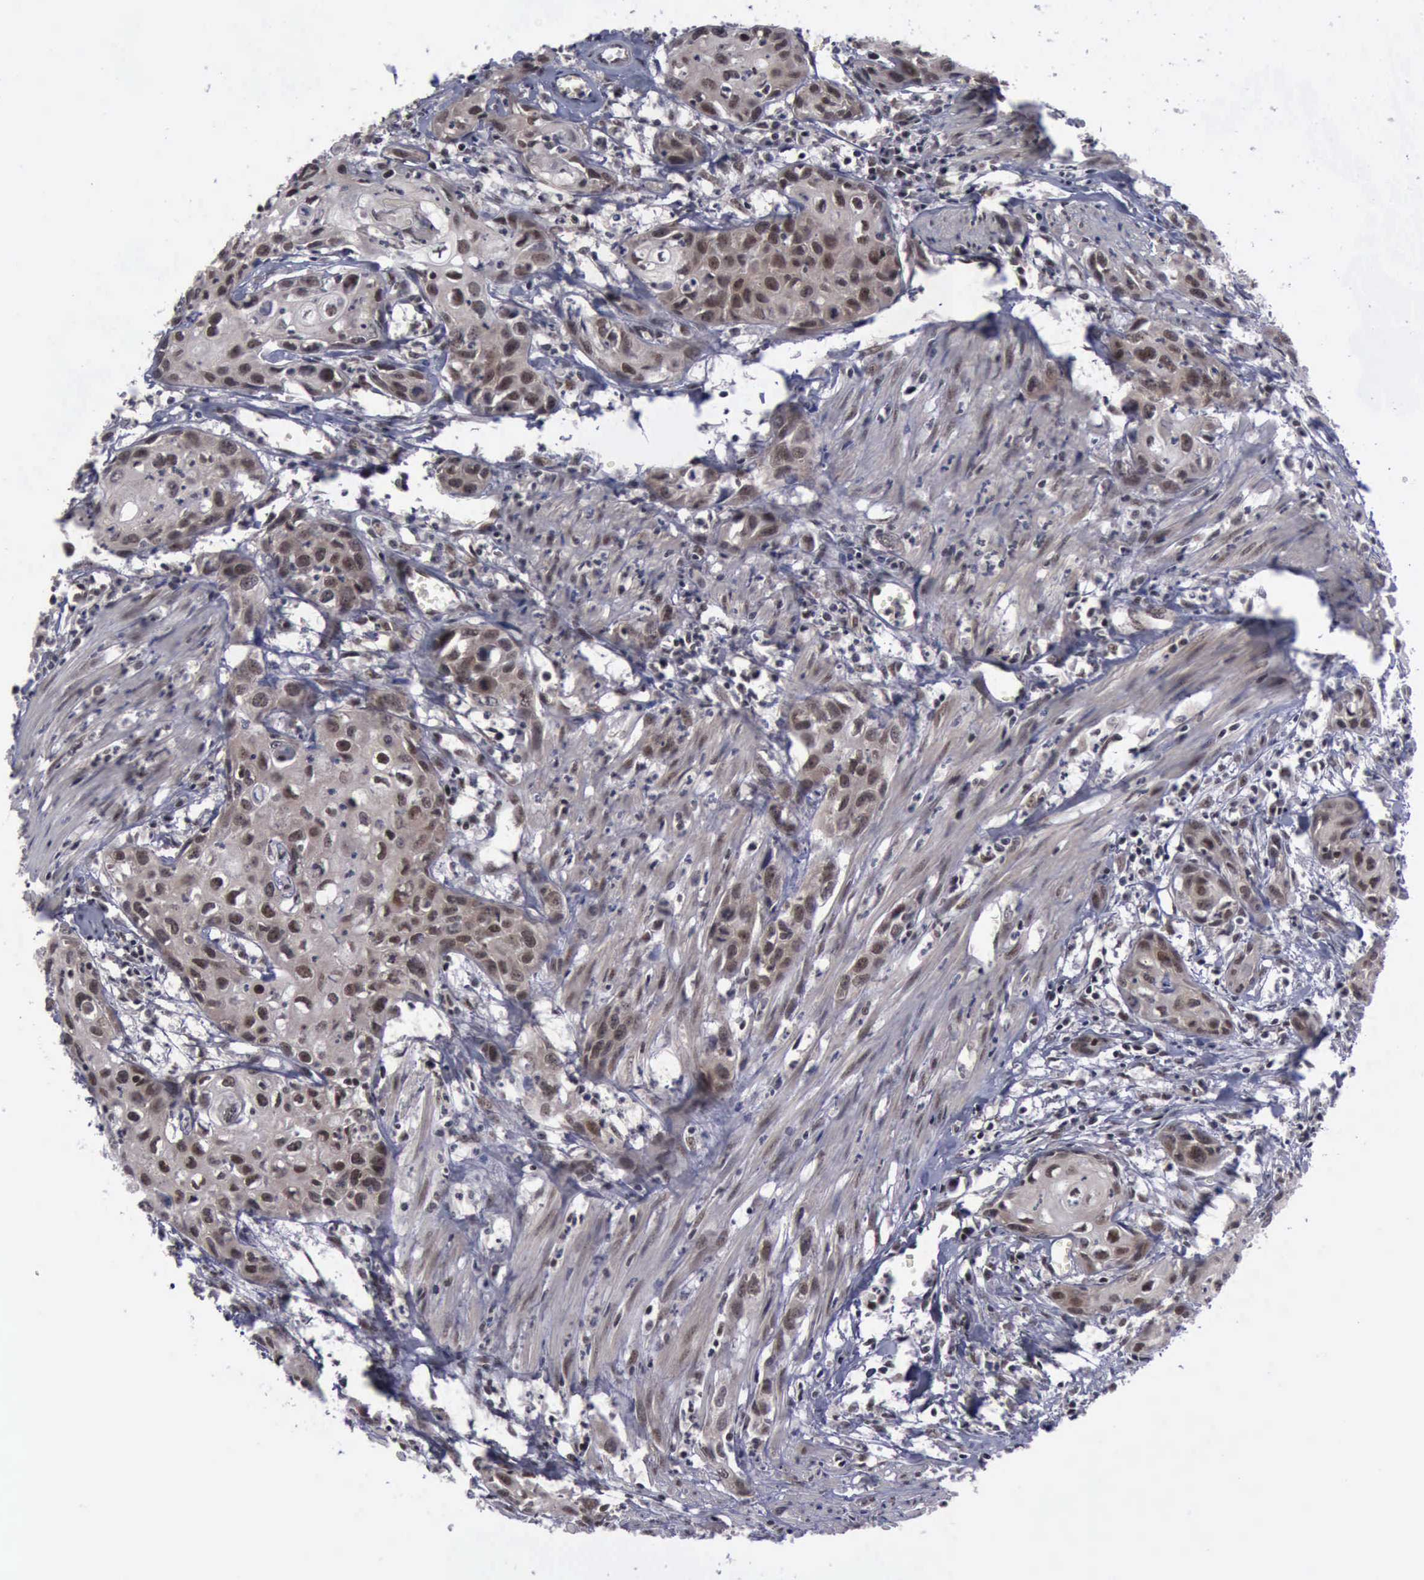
{"staining": {"intensity": "moderate", "quantity": ">75%", "location": "cytoplasmic/membranous,nuclear"}, "tissue": "urothelial cancer", "cell_type": "Tumor cells", "image_type": "cancer", "snomed": [{"axis": "morphology", "description": "Urothelial carcinoma, High grade"}, {"axis": "topography", "description": "Urinary bladder"}], "caption": "Protein staining by IHC displays moderate cytoplasmic/membranous and nuclear expression in about >75% of tumor cells in urothelial carcinoma (high-grade). The protein is shown in brown color, while the nuclei are stained blue.", "gene": "ATM", "patient": {"sex": "male", "age": 54}}